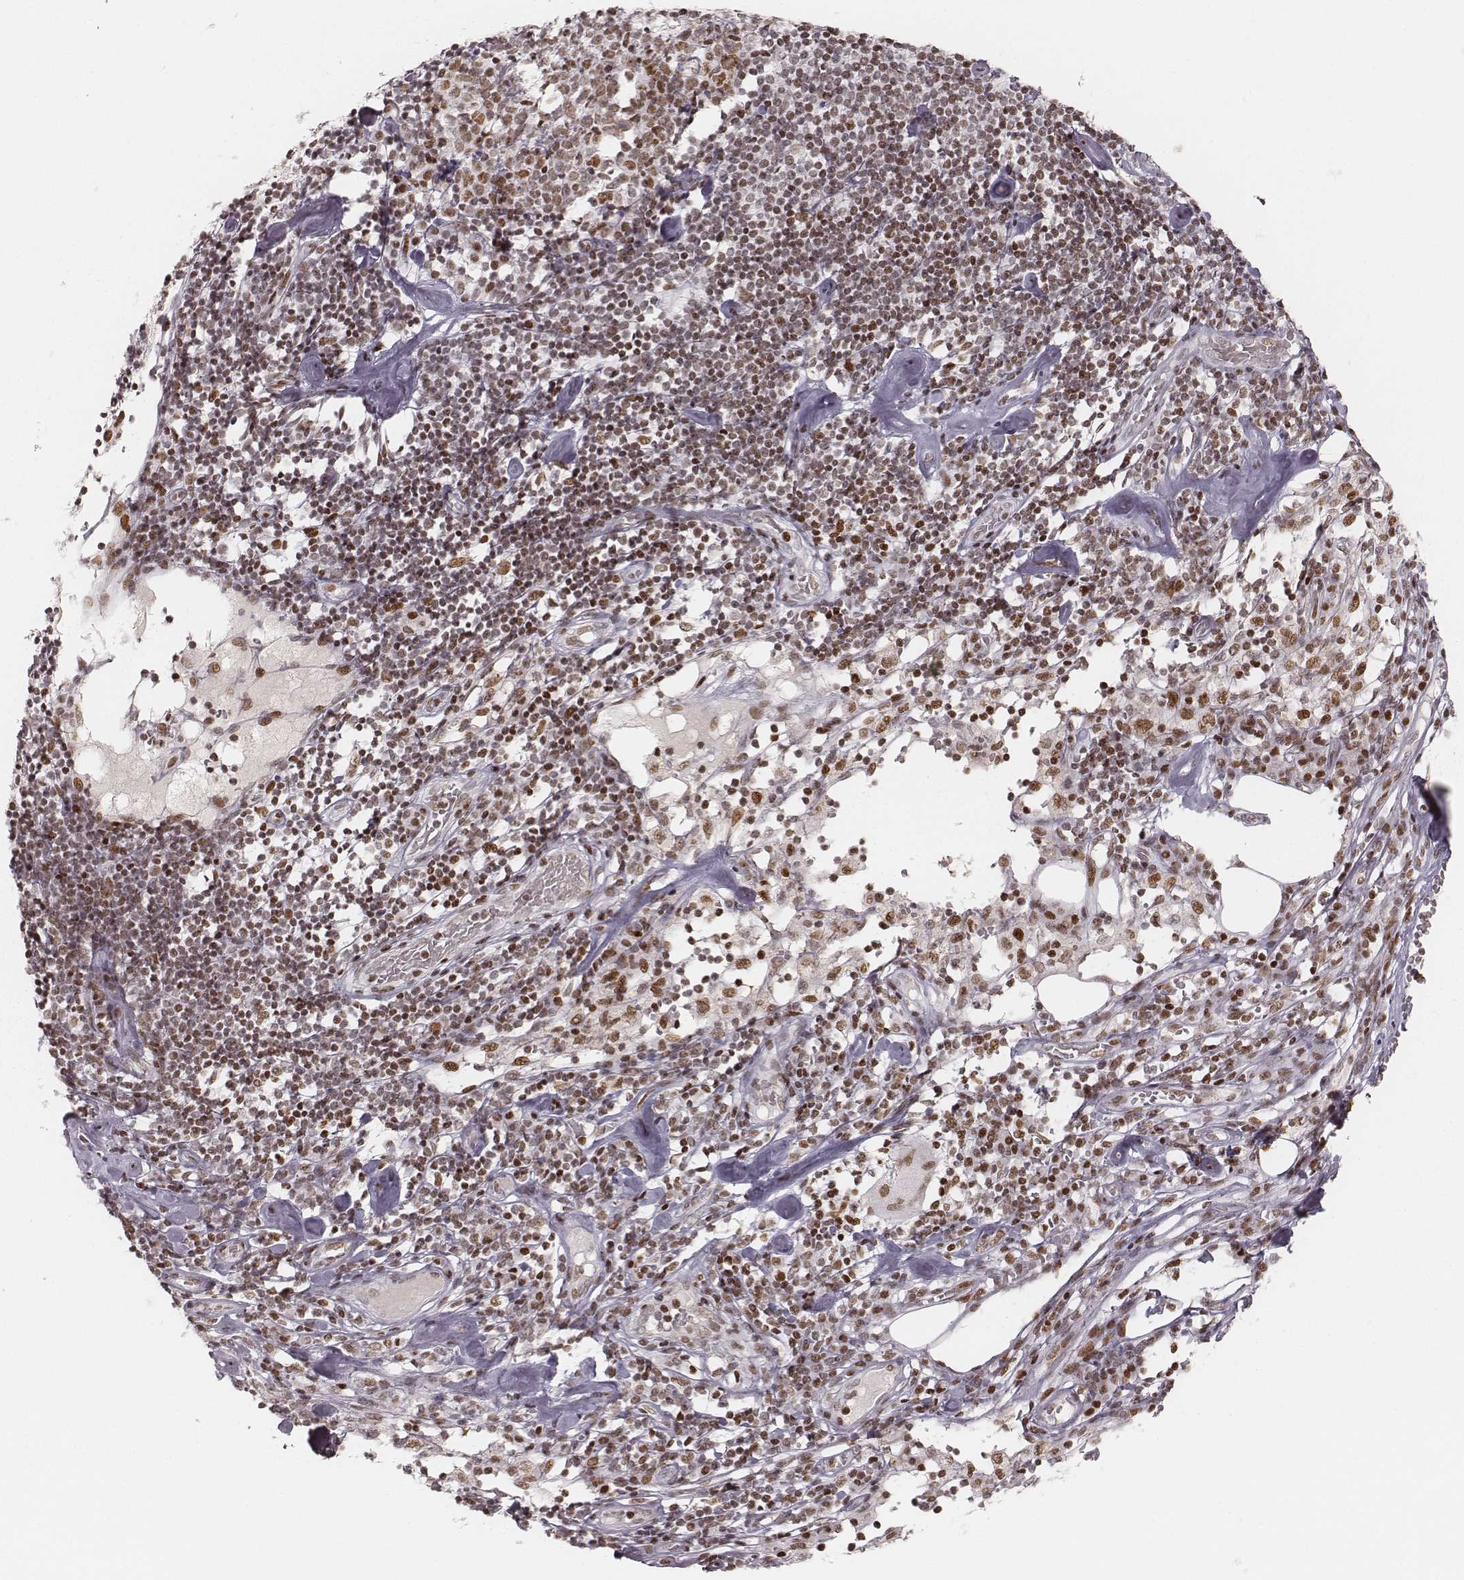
{"staining": {"intensity": "moderate", "quantity": ">75%", "location": "nuclear"}, "tissue": "melanoma", "cell_type": "Tumor cells", "image_type": "cancer", "snomed": [{"axis": "morphology", "description": "Malignant melanoma, Metastatic site"}, {"axis": "topography", "description": "Lymph node"}], "caption": "Brown immunohistochemical staining in melanoma reveals moderate nuclear positivity in approximately >75% of tumor cells.", "gene": "HNRNPC", "patient": {"sex": "female", "age": 64}}